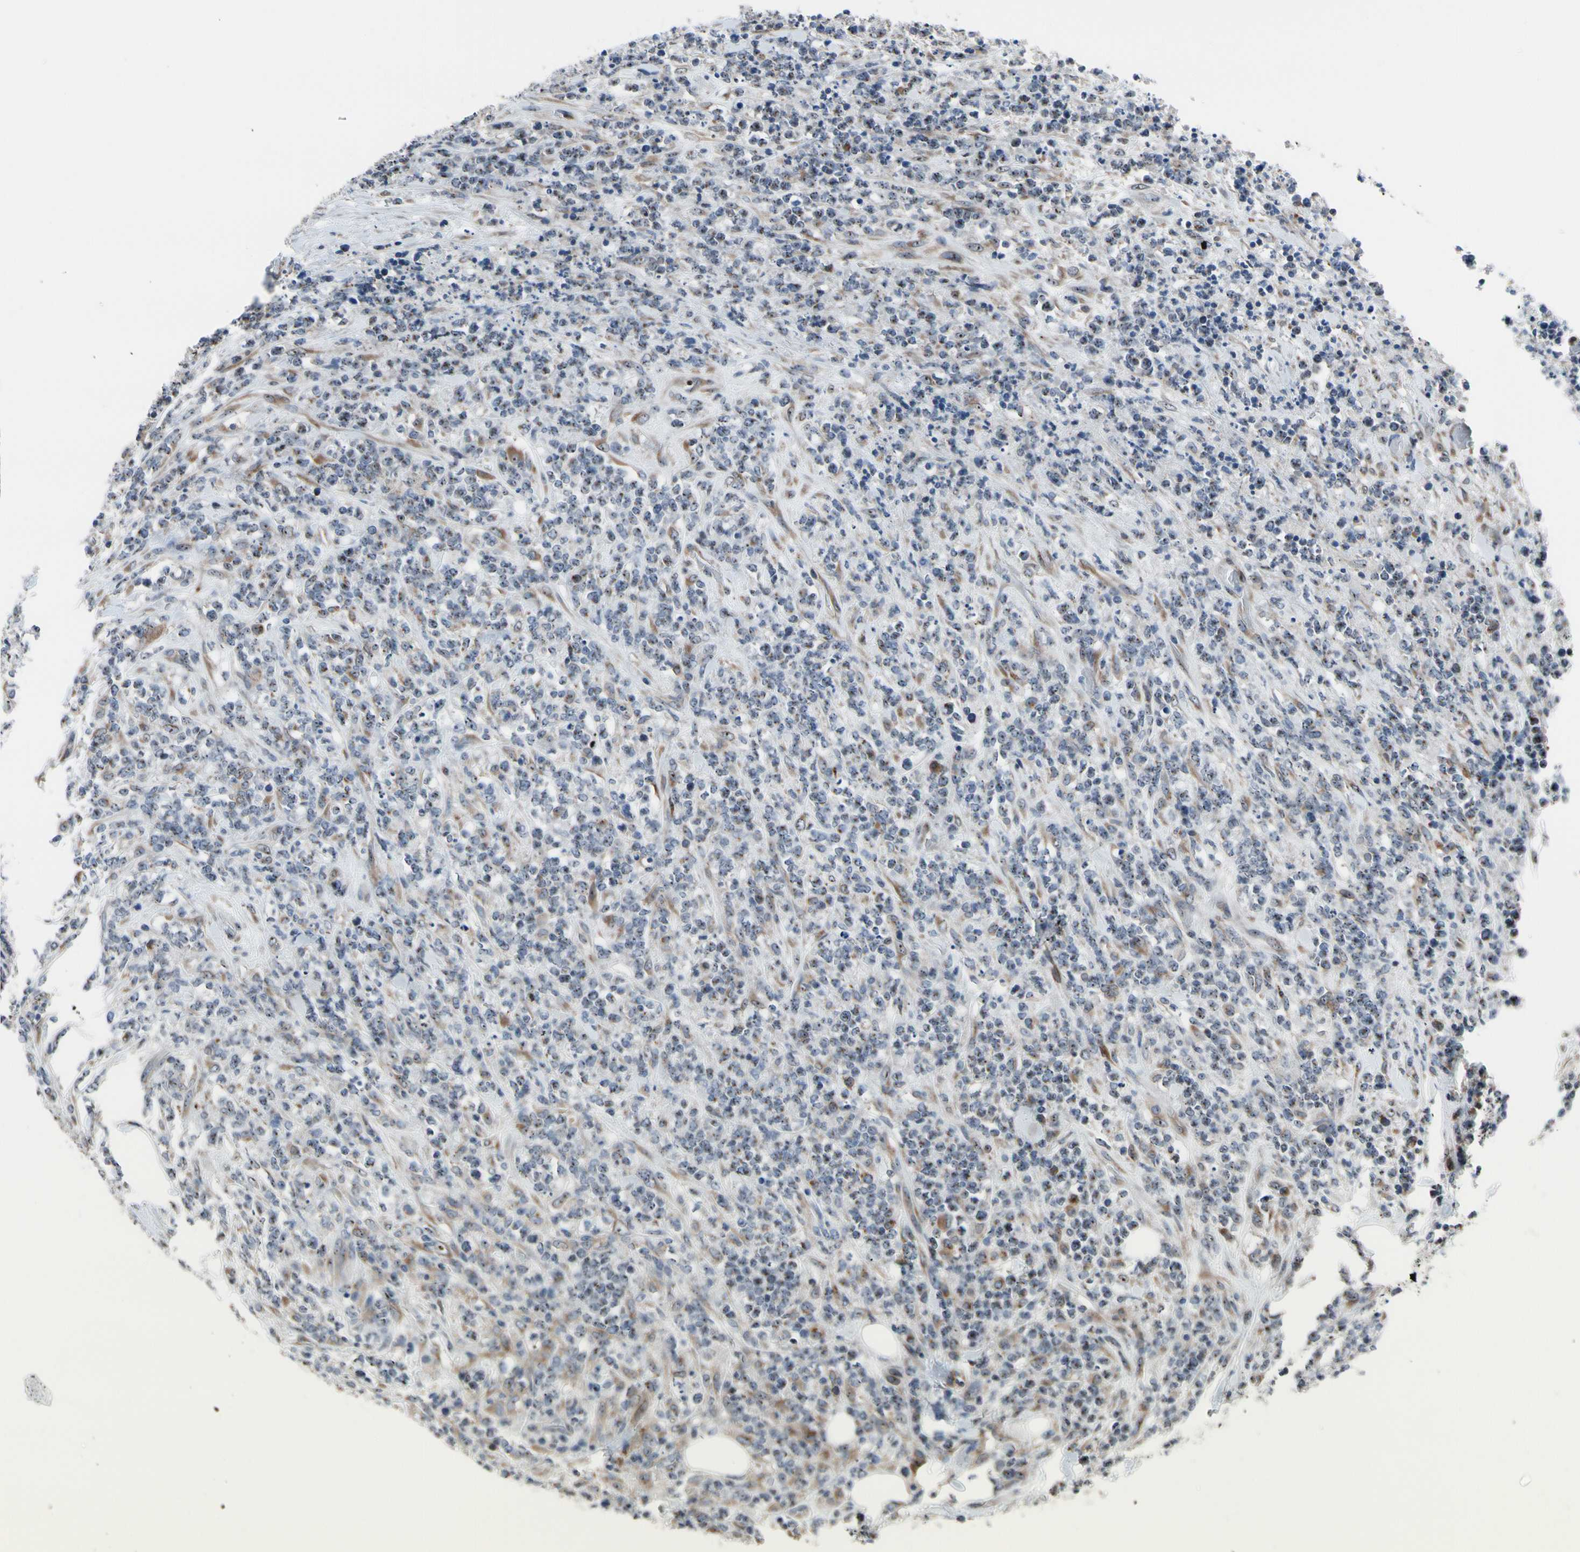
{"staining": {"intensity": "negative", "quantity": "none", "location": "none"}, "tissue": "lymphoma", "cell_type": "Tumor cells", "image_type": "cancer", "snomed": [{"axis": "morphology", "description": "Malignant lymphoma, non-Hodgkin's type, High grade"}, {"axis": "topography", "description": "Soft tissue"}], "caption": "This is an immunohistochemistry micrograph of lymphoma. There is no positivity in tumor cells.", "gene": "TMED7", "patient": {"sex": "male", "age": 18}}